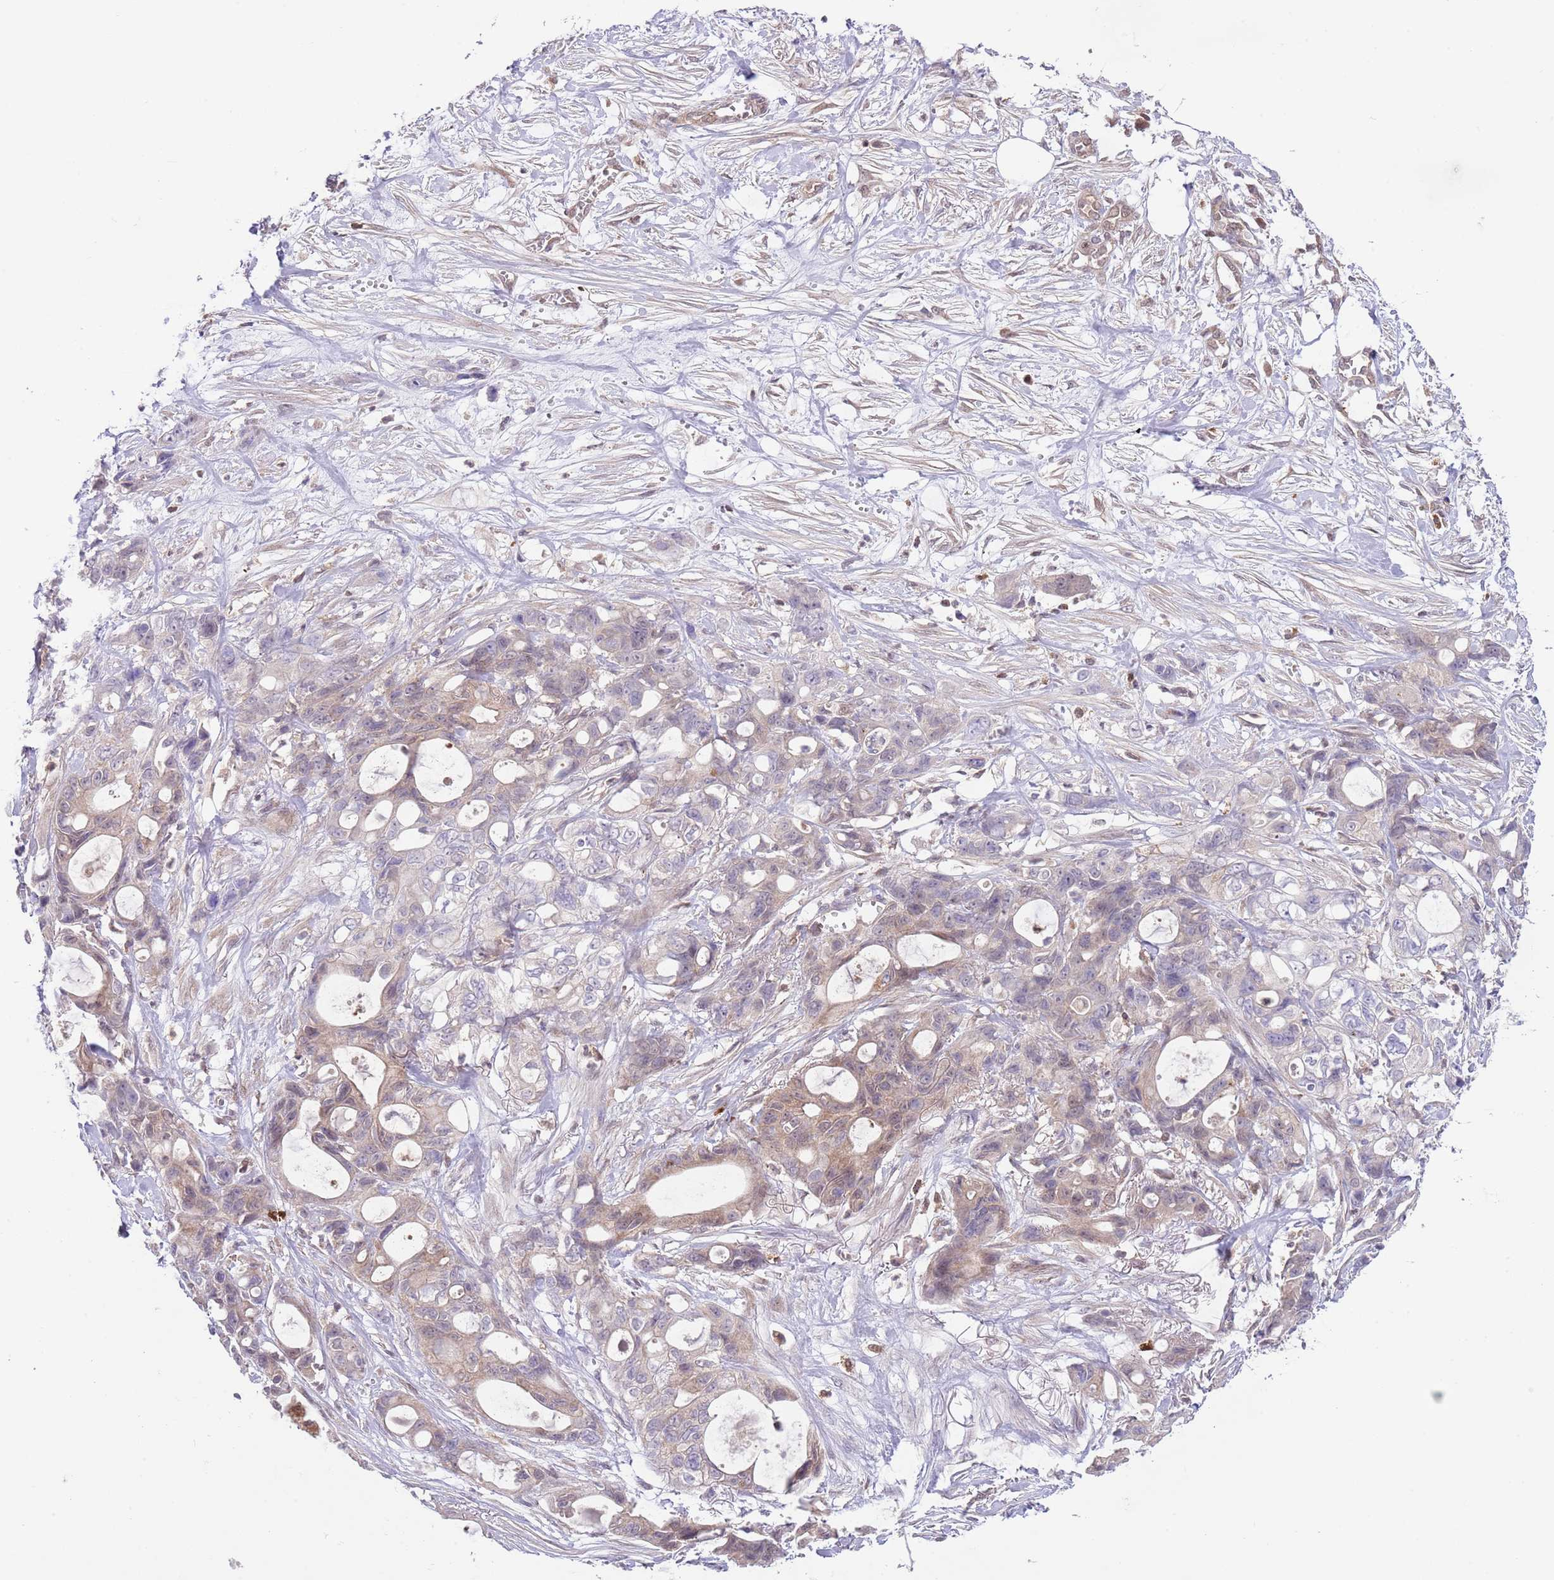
{"staining": {"intensity": "weak", "quantity": "25%-75%", "location": "cytoplasmic/membranous"}, "tissue": "ovarian cancer", "cell_type": "Tumor cells", "image_type": "cancer", "snomed": [{"axis": "morphology", "description": "Cystadenocarcinoma, mucinous, NOS"}, {"axis": "topography", "description": "Ovary"}], "caption": "Human ovarian mucinous cystadenocarcinoma stained for a protein (brown) exhibits weak cytoplasmic/membranous positive staining in about 25%-75% of tumor cells.", "gene": "HDHD2", "patient": {"sex": "female", "age": 70}}